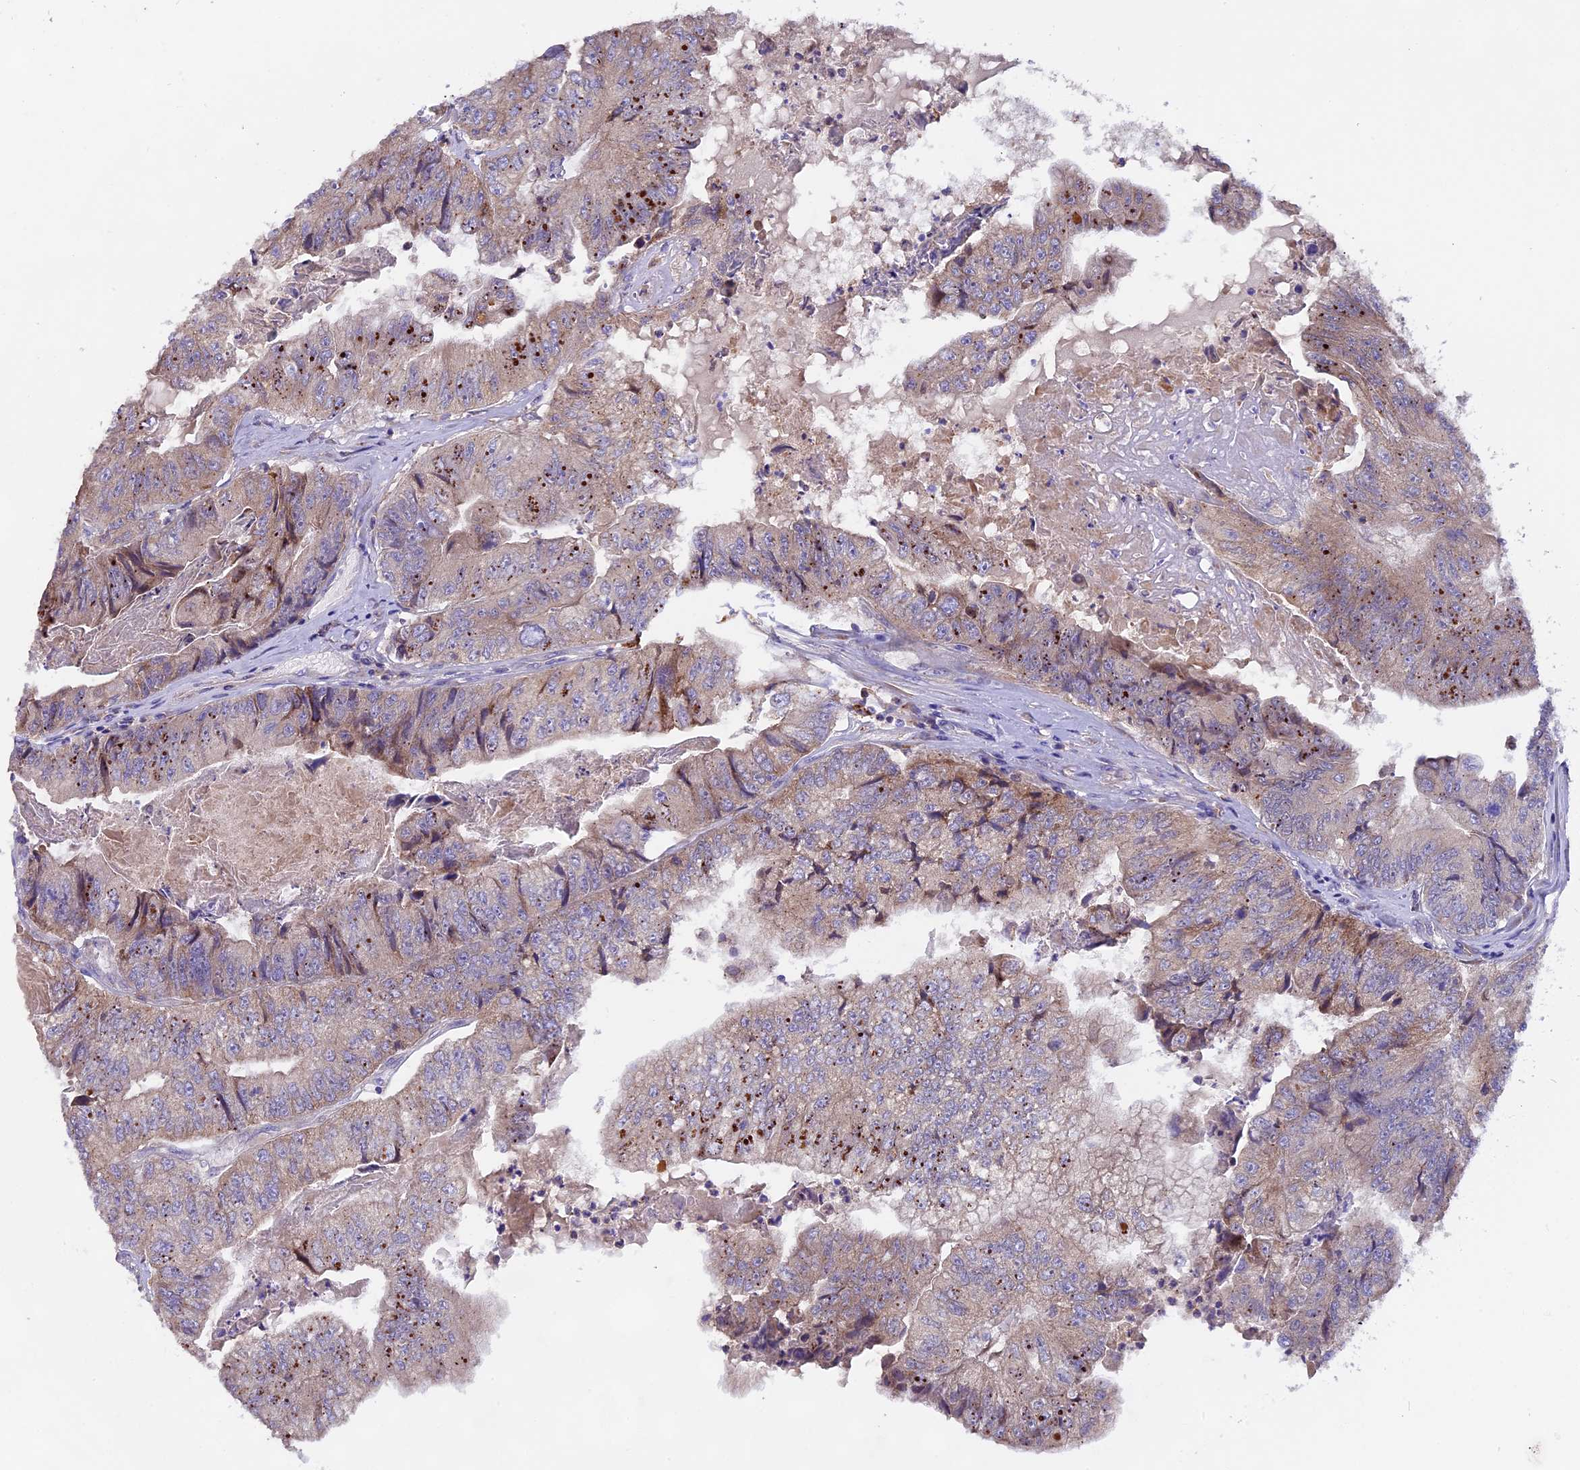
{"staining": {"intensity": "weak", "quantity": "<25%", "location": "cytoplasmic/membranous"}, "tissue": "colorectal cancer", "cell_type": "Tumor cells", "image_type": "cancer", "snomed": [{"axis": "morphology", "description": "Adenocarcinoma, NOS"}, {"axis": "topography", "description": "Colon"}], "caption": "Immunohistochemistry (IHC) histopathology image of colorectal cancer (adenocarcinoma) stained for a protein (brown), which demonstrates no expression in tumor cells.", "gene": "PIGU", "patient": {"sex": "female", "age": 67}}